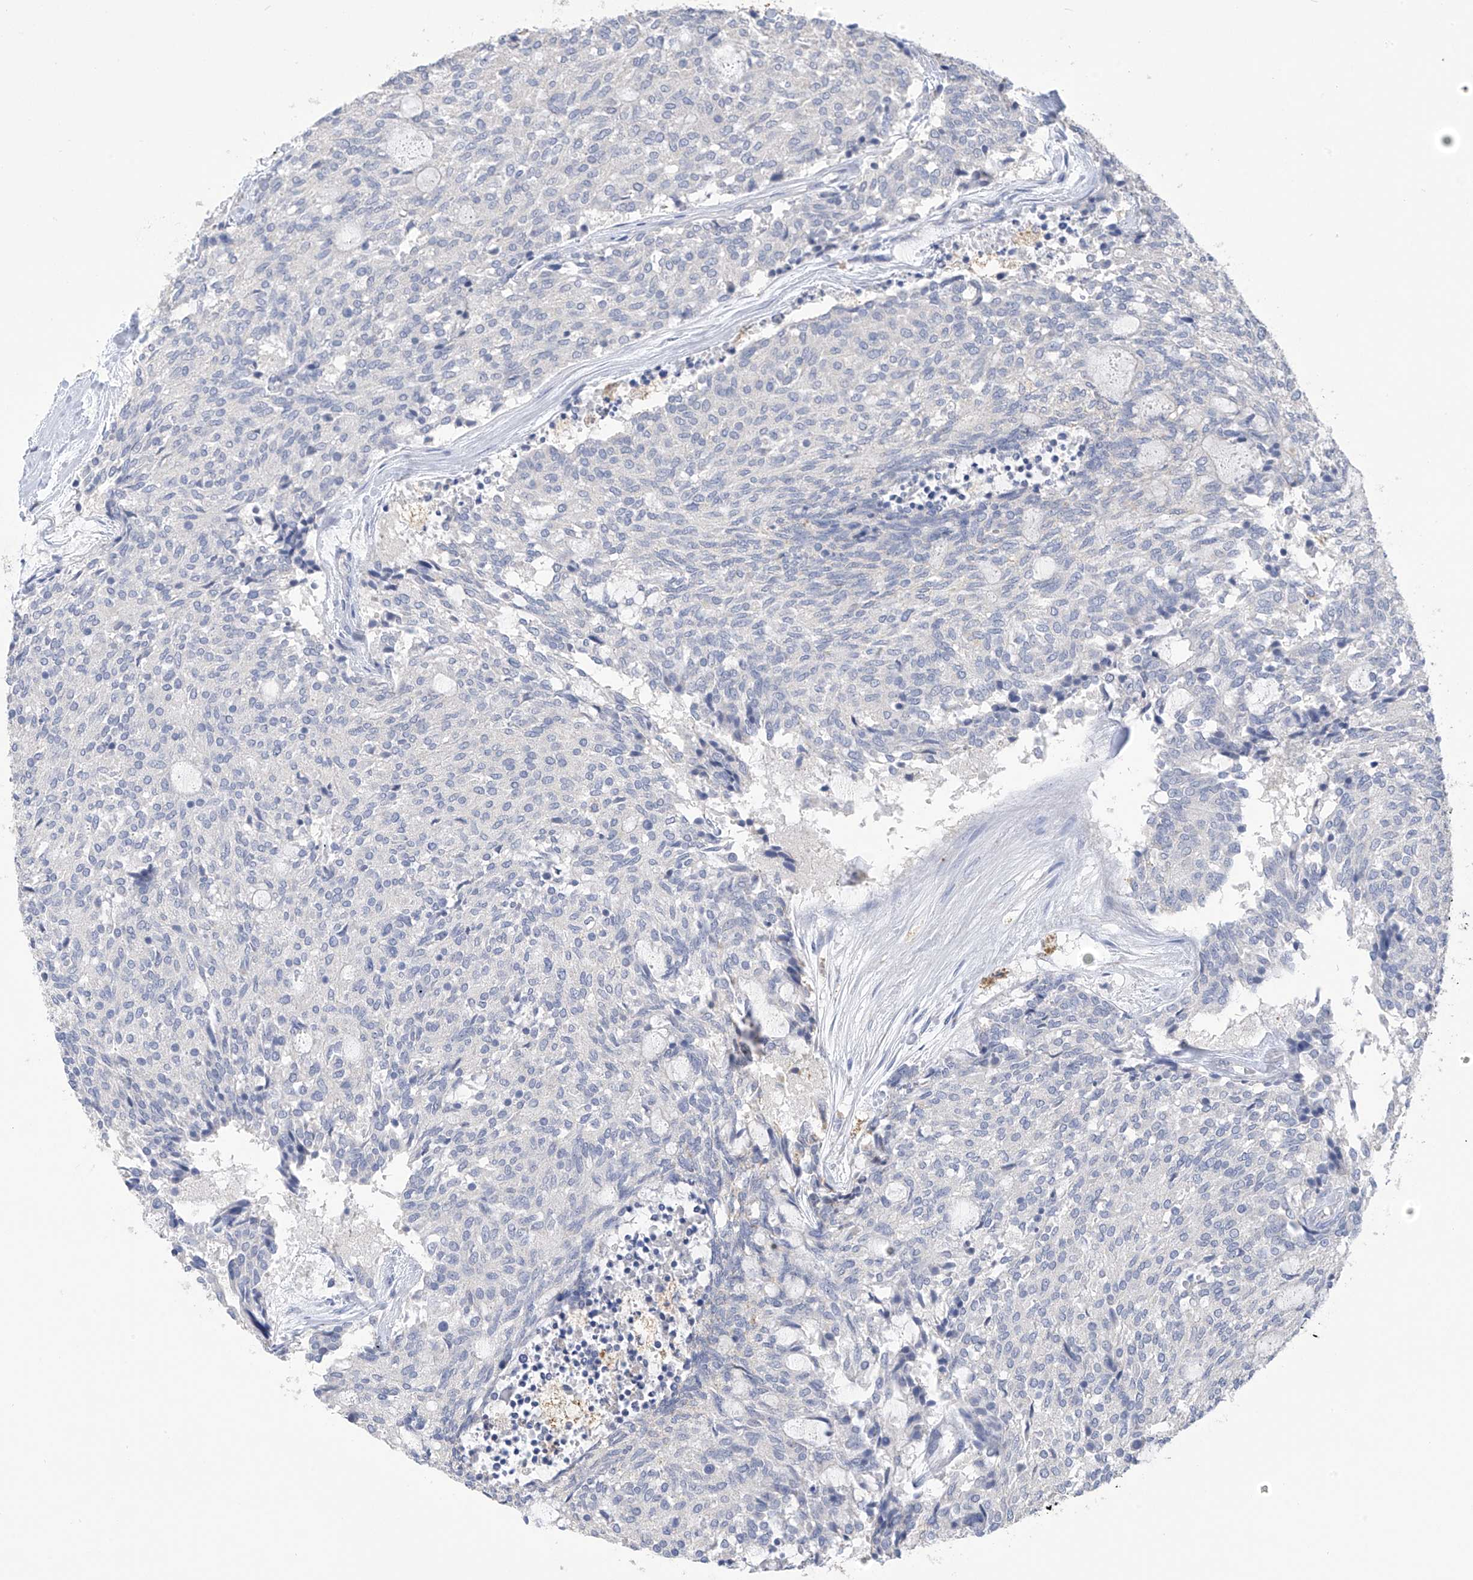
{"staining": {"intensity": "negative", "quantity": "none", "location": "none"}, "tissue": "carcinoid", "cell_type": "Tumor cells", "image_type": "cancer", "snomed": [{"axis": "morphology", "description": "Carcinoid, malignant, NOS"}, {"axis": "topography", "description": "Pancreas"}], "caption": "This is a micrograph of immunohistochemistry (IHC) staining of carcinoid, which shows no expression in tumor cells. Brightfield microscopy of IHC stained with DAB (3,3'-diaminobenzidine) (brown) and hematoxylin (blue), captured at high magnification.", "gene": "OGT", "patient": {"sex": "female", "age": 54}}